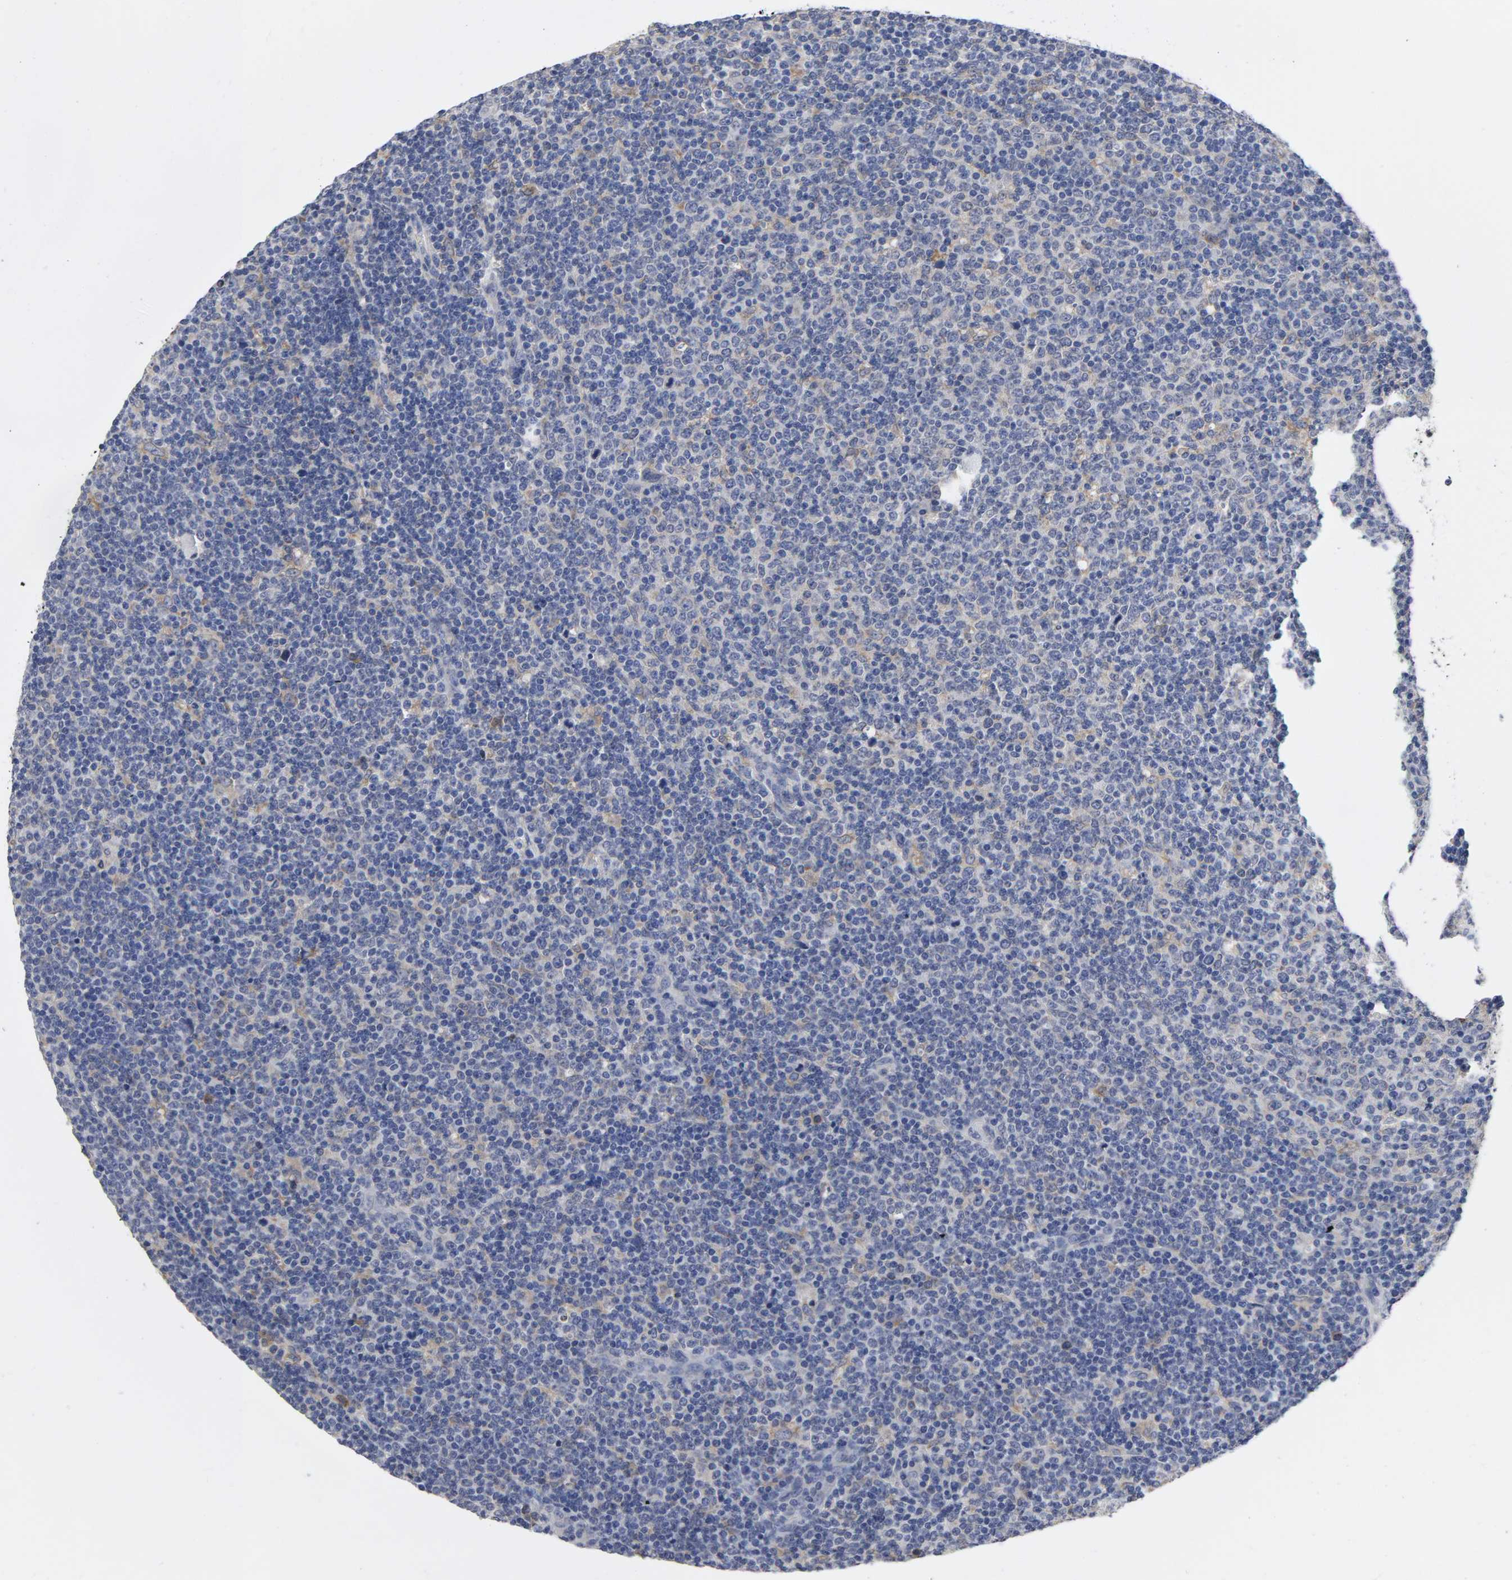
{"staining": {"intensity": "weak", "quantity": "25%-75%", "location": "cytoplasmic/membranous"}, "tissue": "lymphoma", "cell_type": "Tumor cells", "image_type": "cancer", "snomed": [{"axis": "morphology", "description": "Malignant lymphoma, non-Hodgkin's type, Low grade"}, {"axis": "topography", "description": "Lymph node"}], "caption": "There is low levels of weak cytoplasmic/membranous staining in tumor cells of lymphoma, as demonstrated by immunohistochemical staining (brown color).", "gene": "HCK", "patient": {"sex": "male", "age": 70}}